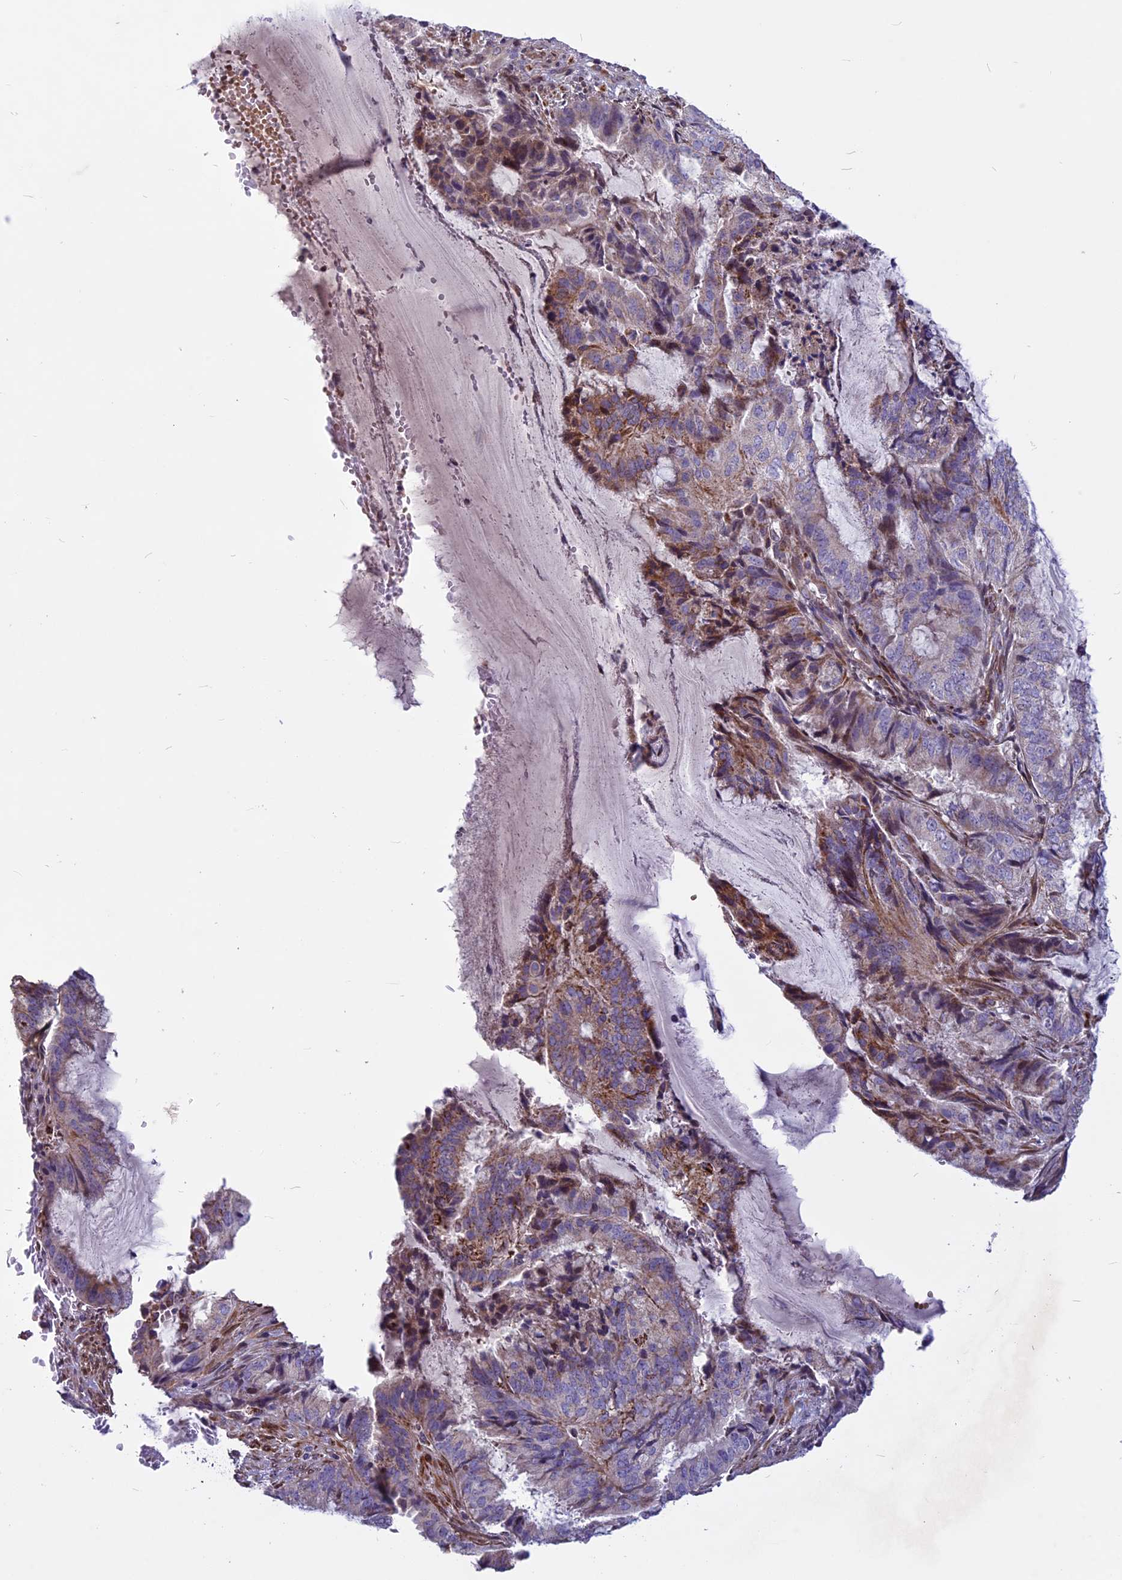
{"staining": {"intensity": "moderate", "quantity": "25%-75%", "location": "cytoplasmic/membranous"}, "tissue": "endometrial cancer", "cell_type": "Tumor cells", "image_type": "cancer", "snomed": [{"axis": "morphology", "description": "Adenocarcinoma, NOS"}, {"axis": "topography", "description": "Endometrium"}], "caption": "Endometrial cancer was stained to show a protein in brown. There is medium levels of moderate cytoplasmic/membranous expression in about 25%-75% of tumor cells.", "gene": "MIEF2", "patient": {"sex": "female", "age": 51}}